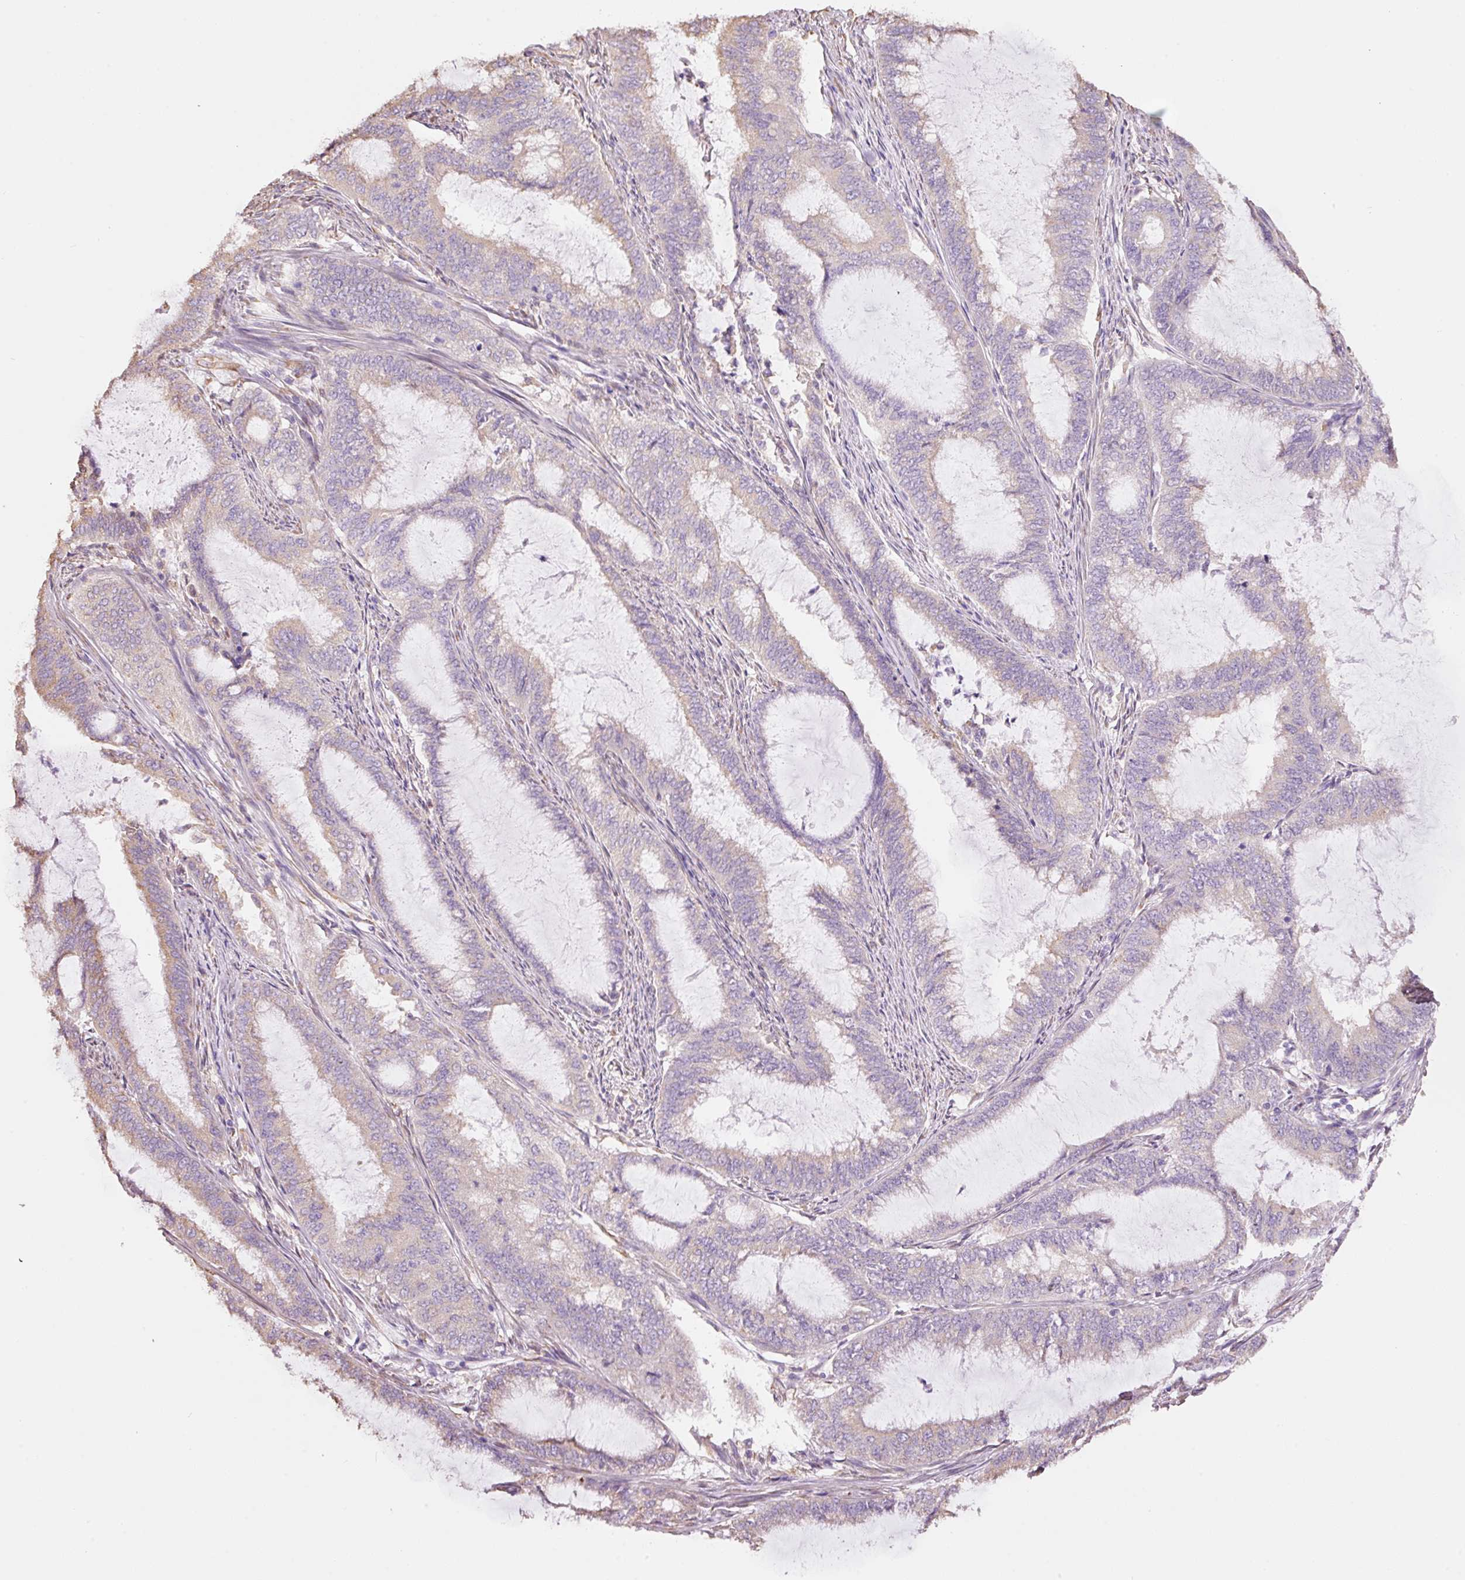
{"staining": {"intensity": "weak", "quantity": "<25%", "location": "cytoplasmic/membranous"}, "tissue": "endometrial cancer", "cell_type": "Tumor cells", "image_type": "cancer", "snomed": [{"axis": "morphology", "description": "Adenocarcinoma, NOS"}, {"axis": "topography", "description": "Endometrium"}], "caption": "Immunohistochemical staining of human endometrial adenocarcinoma demonstrates no significant positivity in tumor cells.", "gene": "GCG", "patient": {"sex": "female", "age": 51}}